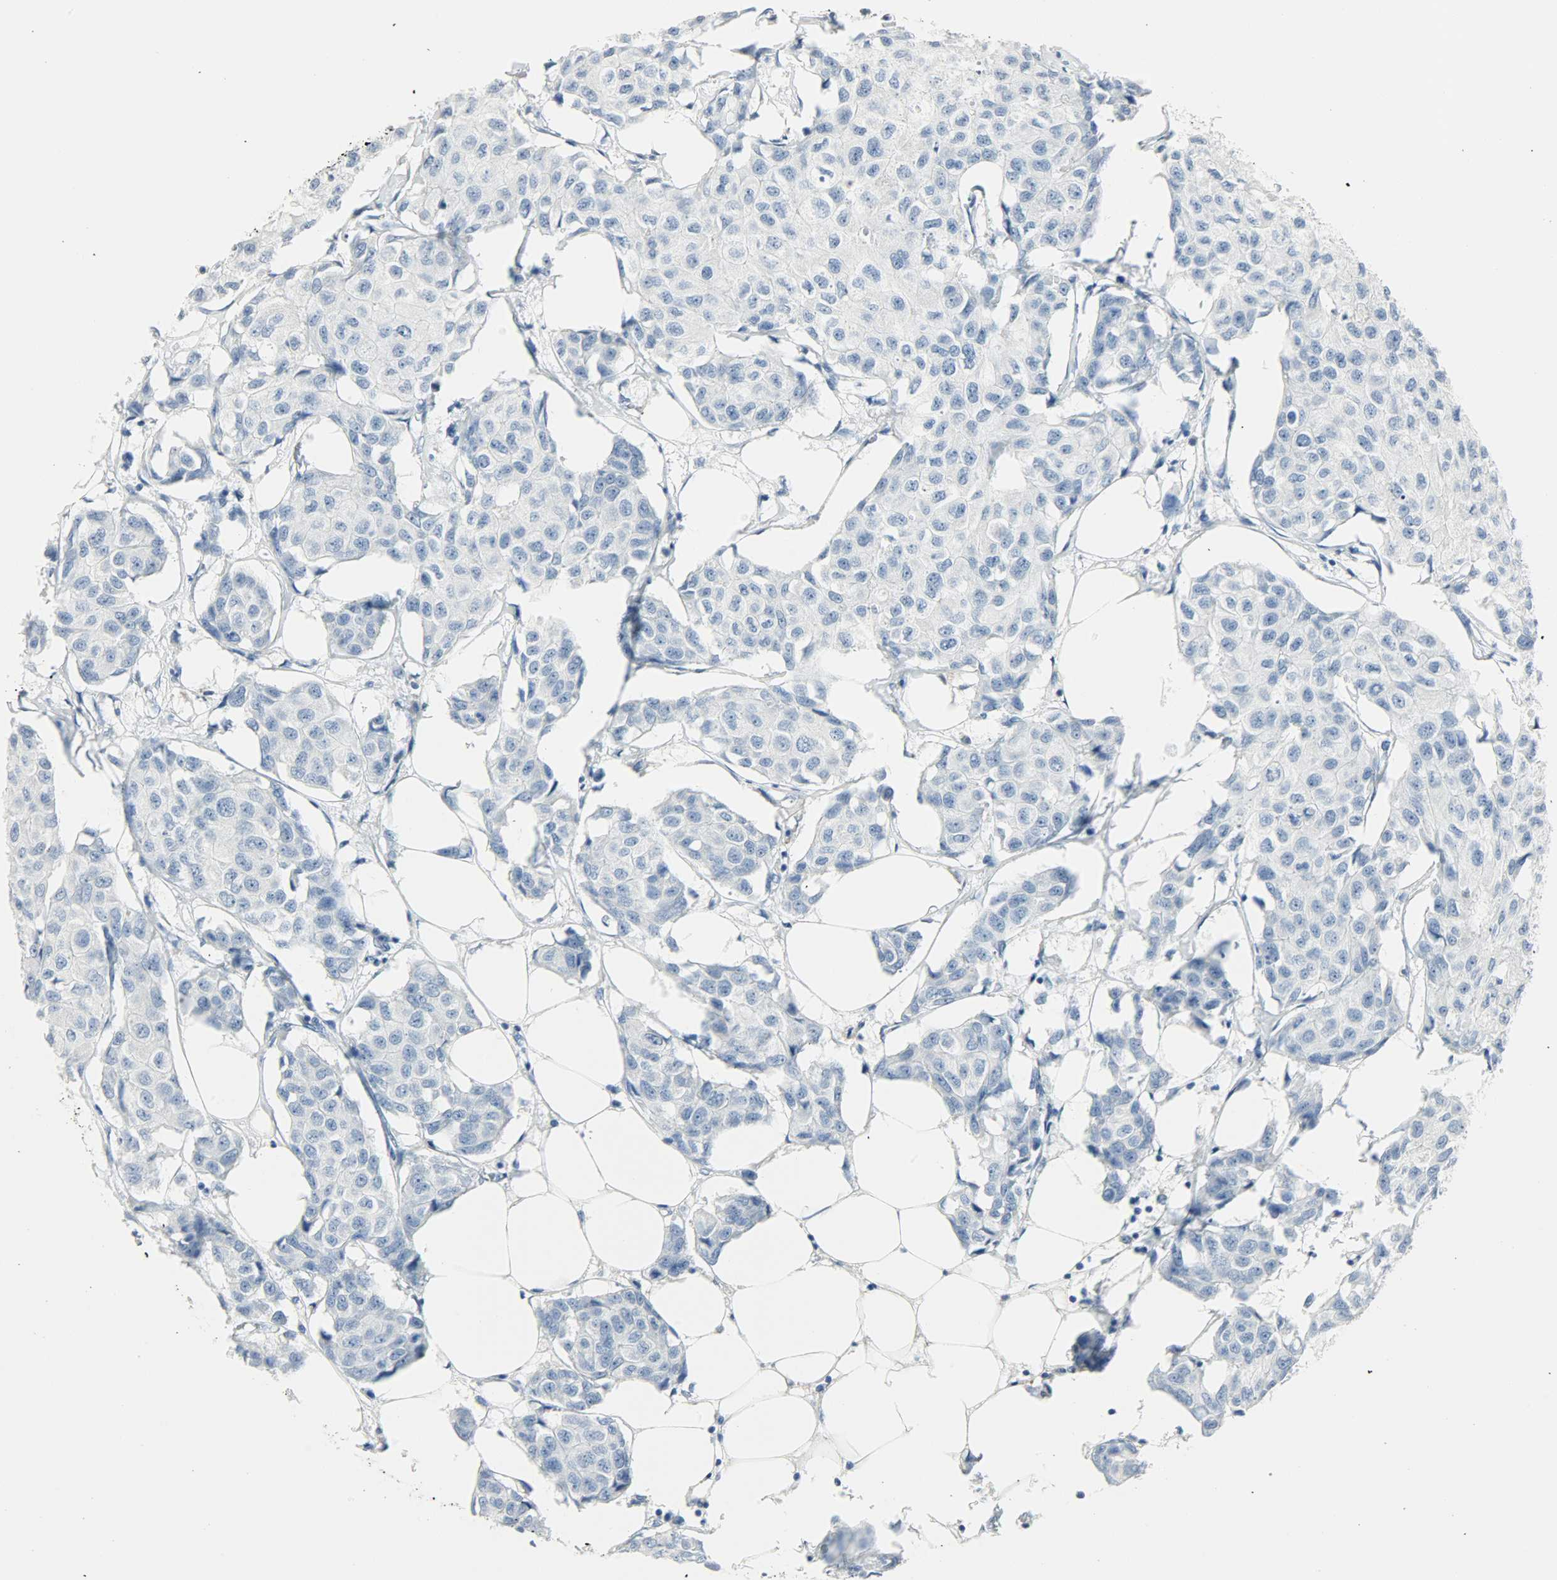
{"staining": {"intensity": "negative", "quantity": "none", "location": "none"}, "tissue": "breast cancer", "cell_type": "Tumor cells", "image_type": "cancer", "snomed": [{"axis": "morphology", "description": "Duct carcinoma"}, {"axis": "topography", "description": "Breast"}], "caption": "Breast cancer was stained to show a protein in brown. There is no significant staining in tumor cells. Brightfield microscopy of IHC stained with DAB (3,3'-diaminobenzidine) (brown) and hematoxylin (blue), captured at high magnification.", "gene": "PTPN6", "patient": {"sex": "female", "age": 80}}